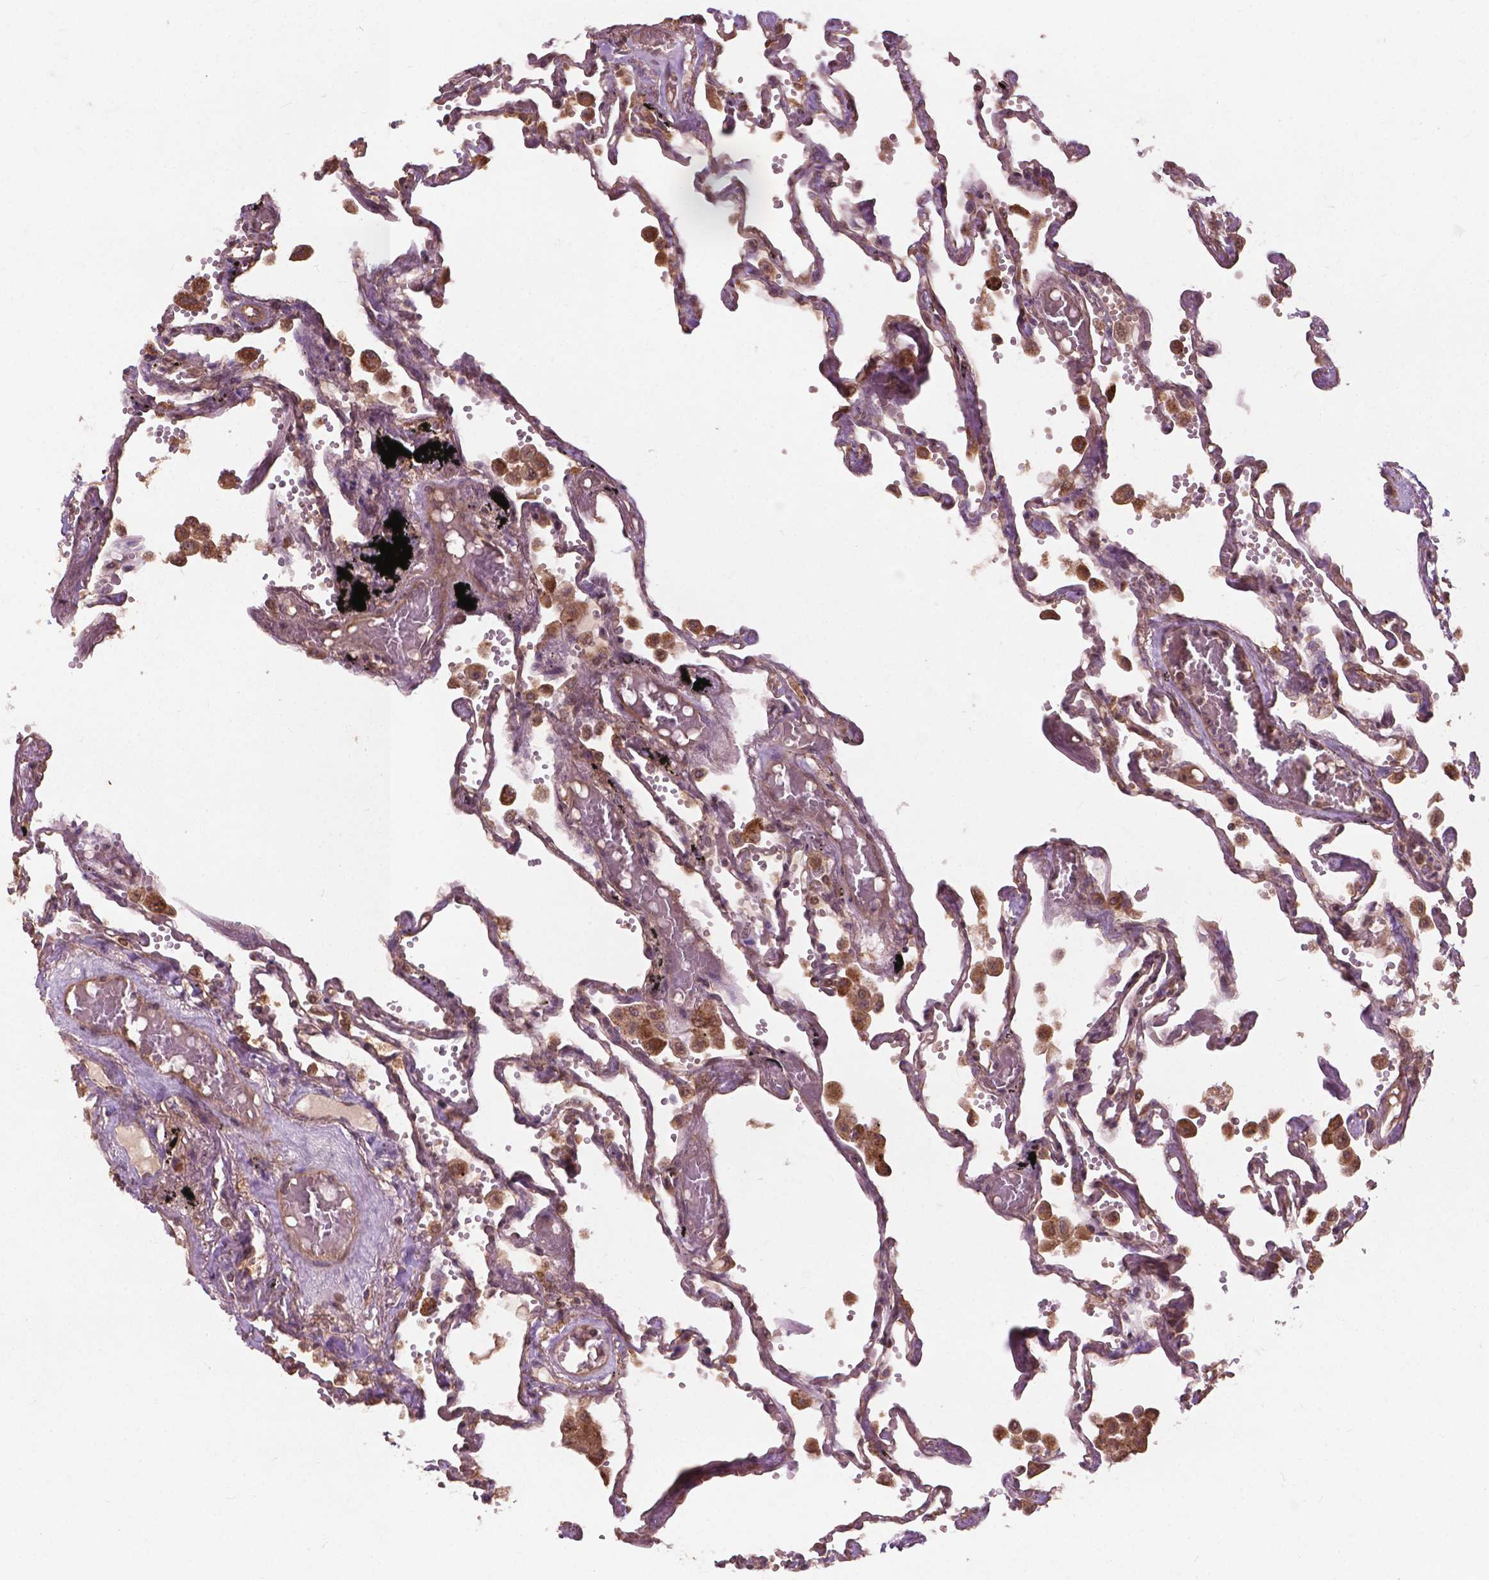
{"staining": {"intensity": "moderate", "quantity": ">75%", "location": "cytoplasmic/membranous"}, "tissue": "lung", "cell_type": "Alveolar cells", "image_type": "normal", "snomed": [{"axis": "morphology", "description": "Normal tissue, NOS"}, {"axis": "morphology", "description": "Adenocarcinoma, NOS"}, {"axis": "topography", "description": "Cartilage tissue"}, {"axis": "topography", "description": "Lung"}], "caption": "Immunohistochemistry (IHC) (DAB (3,3'-diaminobenzidine)) staining of unremarkable human lung shows moderate cytoplasmic/membranous protein positivity in about >75% of alveolar cells.", "gene": "CDC42BPA", "patient": {"sex": "female", "age": 67}}